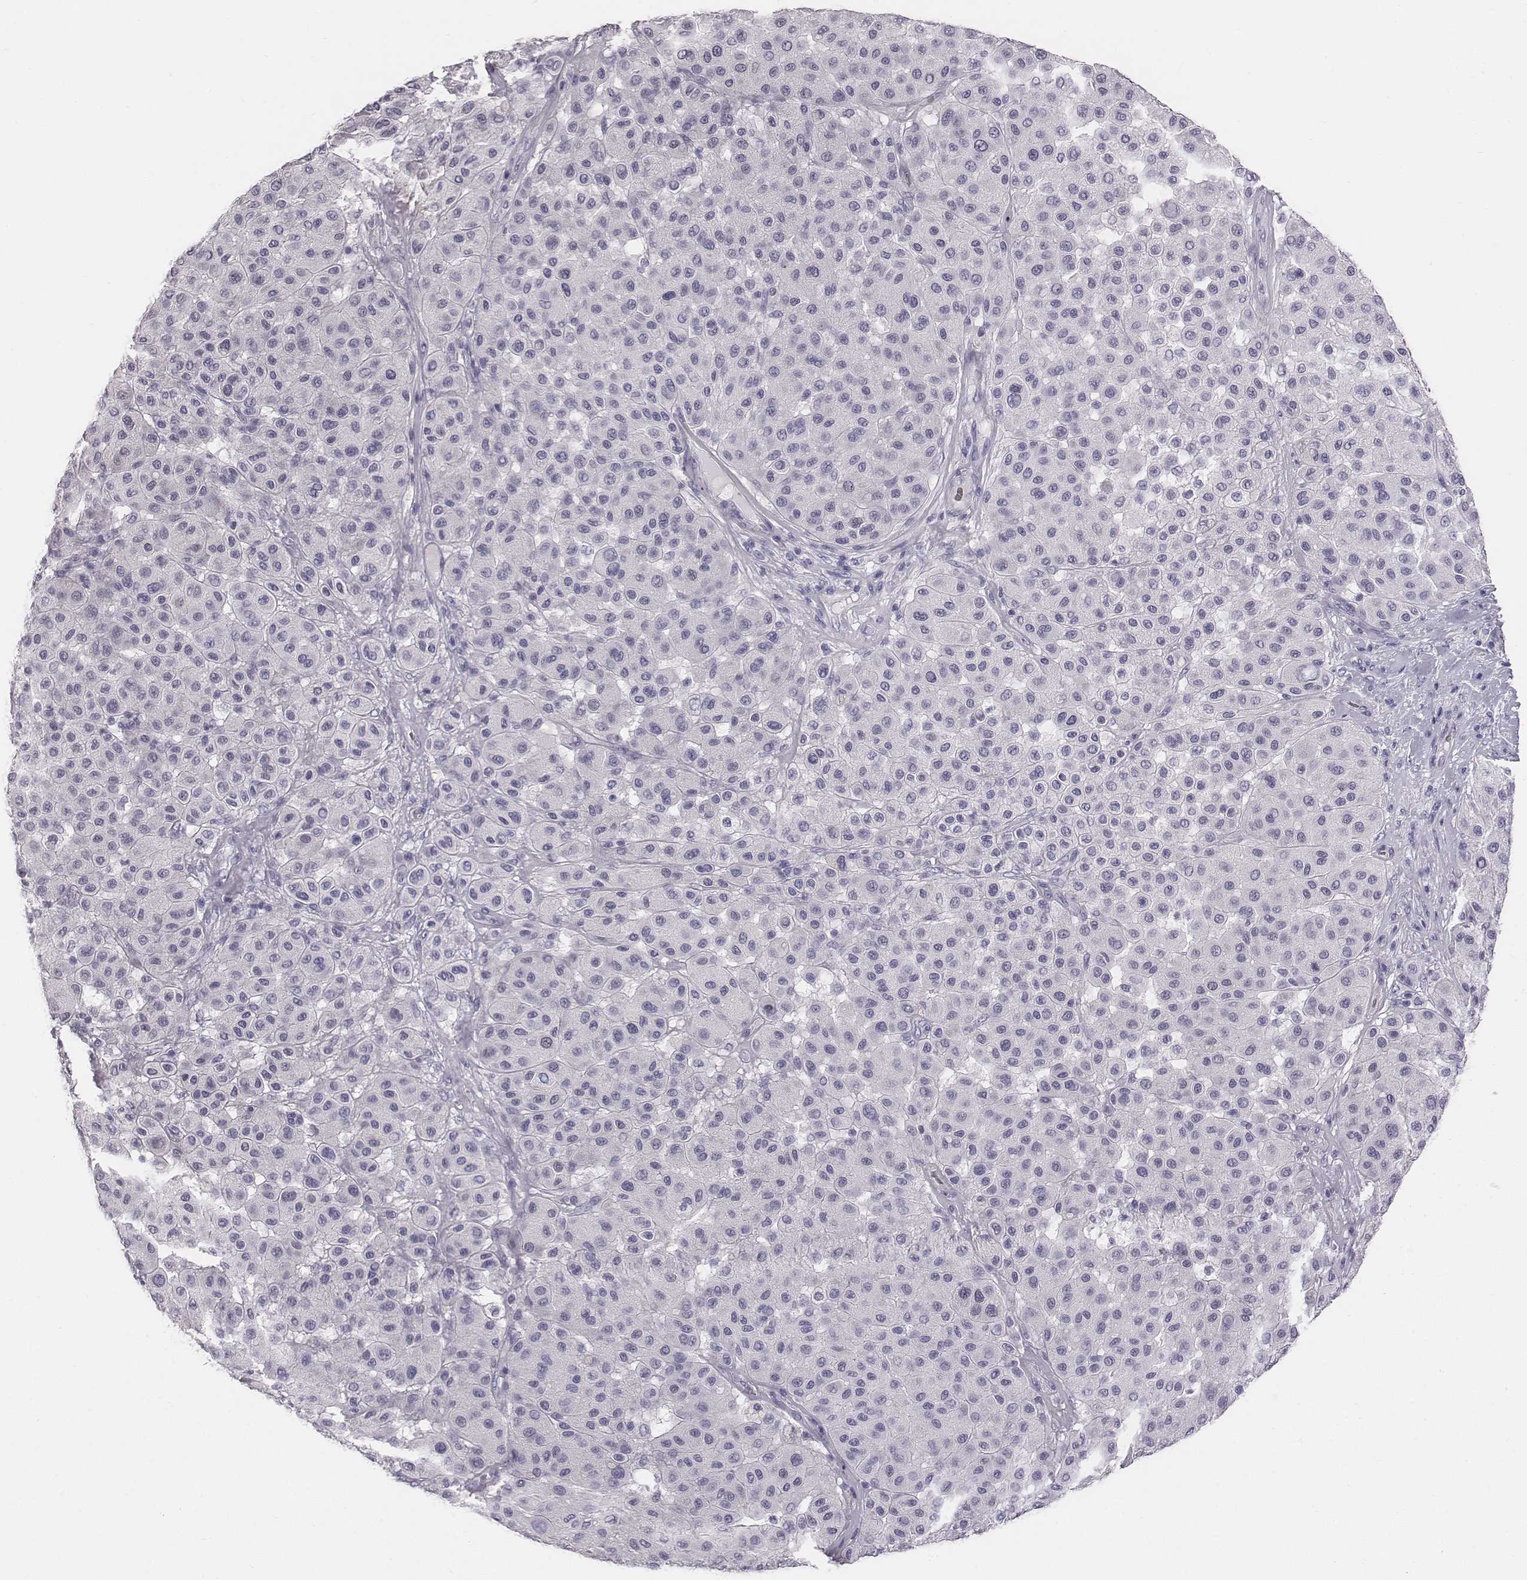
{"staining": {"intensity": "negative", "quantity": "none", "location": "none"}, "tissue": "melanoma", "cell_type": "Tumor cells", "image_type": "cancer", "snomed": [{"axis": "morphology", "description": "Malignant melanoma, Metastatic site"}, {"axis": "topography", "description": "Smooth muscle"}], "caption": "Immunohistochemistry (IHC) of human malignant melanoma (metastatic site) reveals no expression in tumor cells. The staining is performed using DAB (3,3'-diaminobenzidine) brown chromogen with nuclei counter-stained in using hematoxylin.", "gene": "HBZ", "patient": {"sex": "male", "age": 41}}